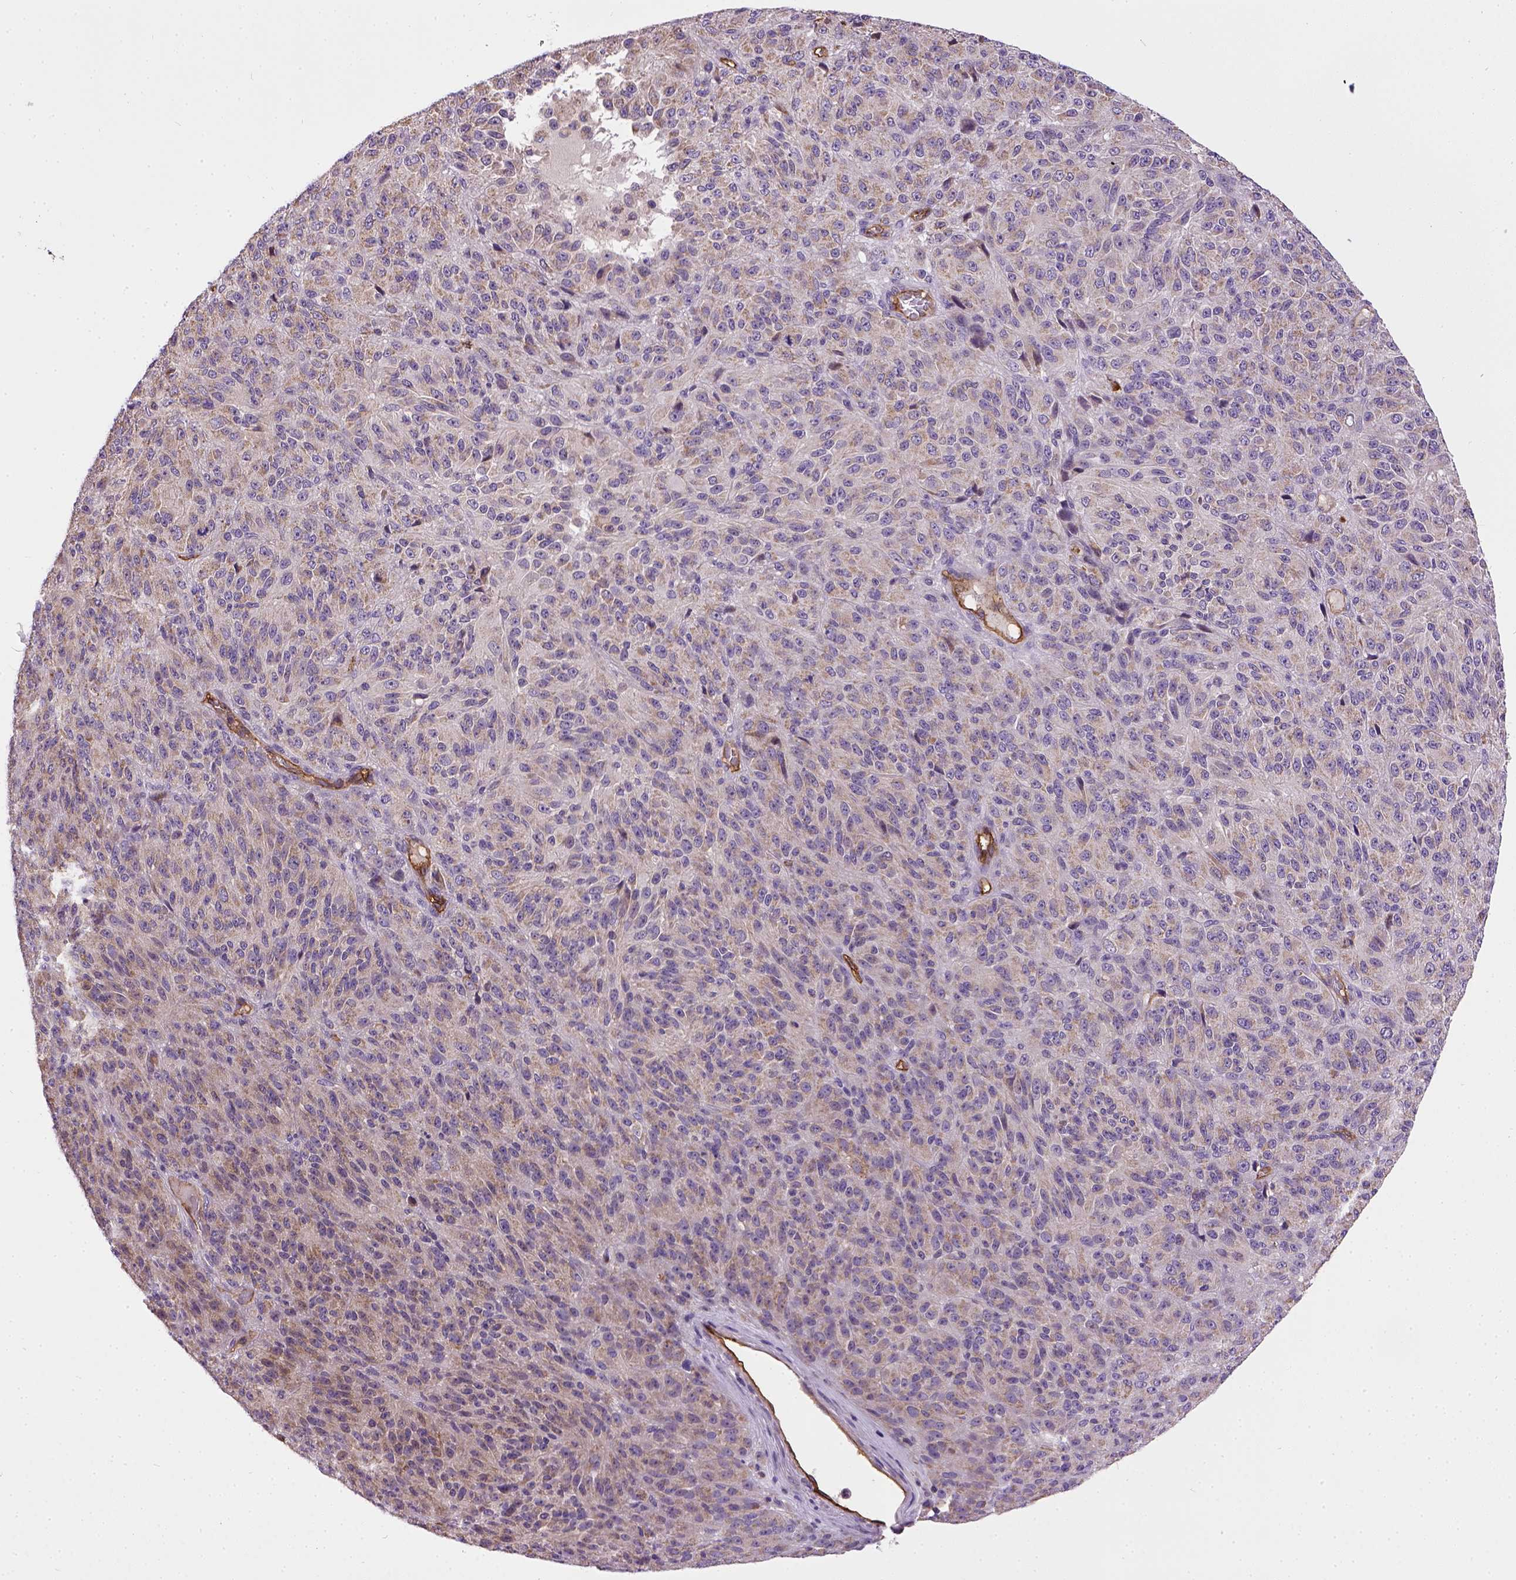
{"staining": {"intensity": "weak", "quantity": "25%-75%", "location": "cytoplasmic/membranous"}, "tissue": "melanoma", "cell_type": "Tumor cells", "image_type": "cancer", "snomed": [{"axis": "morphology", "description": "Malignant melanoma, Metastatic site"}, {"axis": "topography", "description": "Brain"}], "caption": "A low amount of weak cytoplasmic/membranous expression is present in about 25%-75% of tumor cells in melanoma tissue.", "gene": "ENG", "patient": {"sex": "female", "age": 56}}